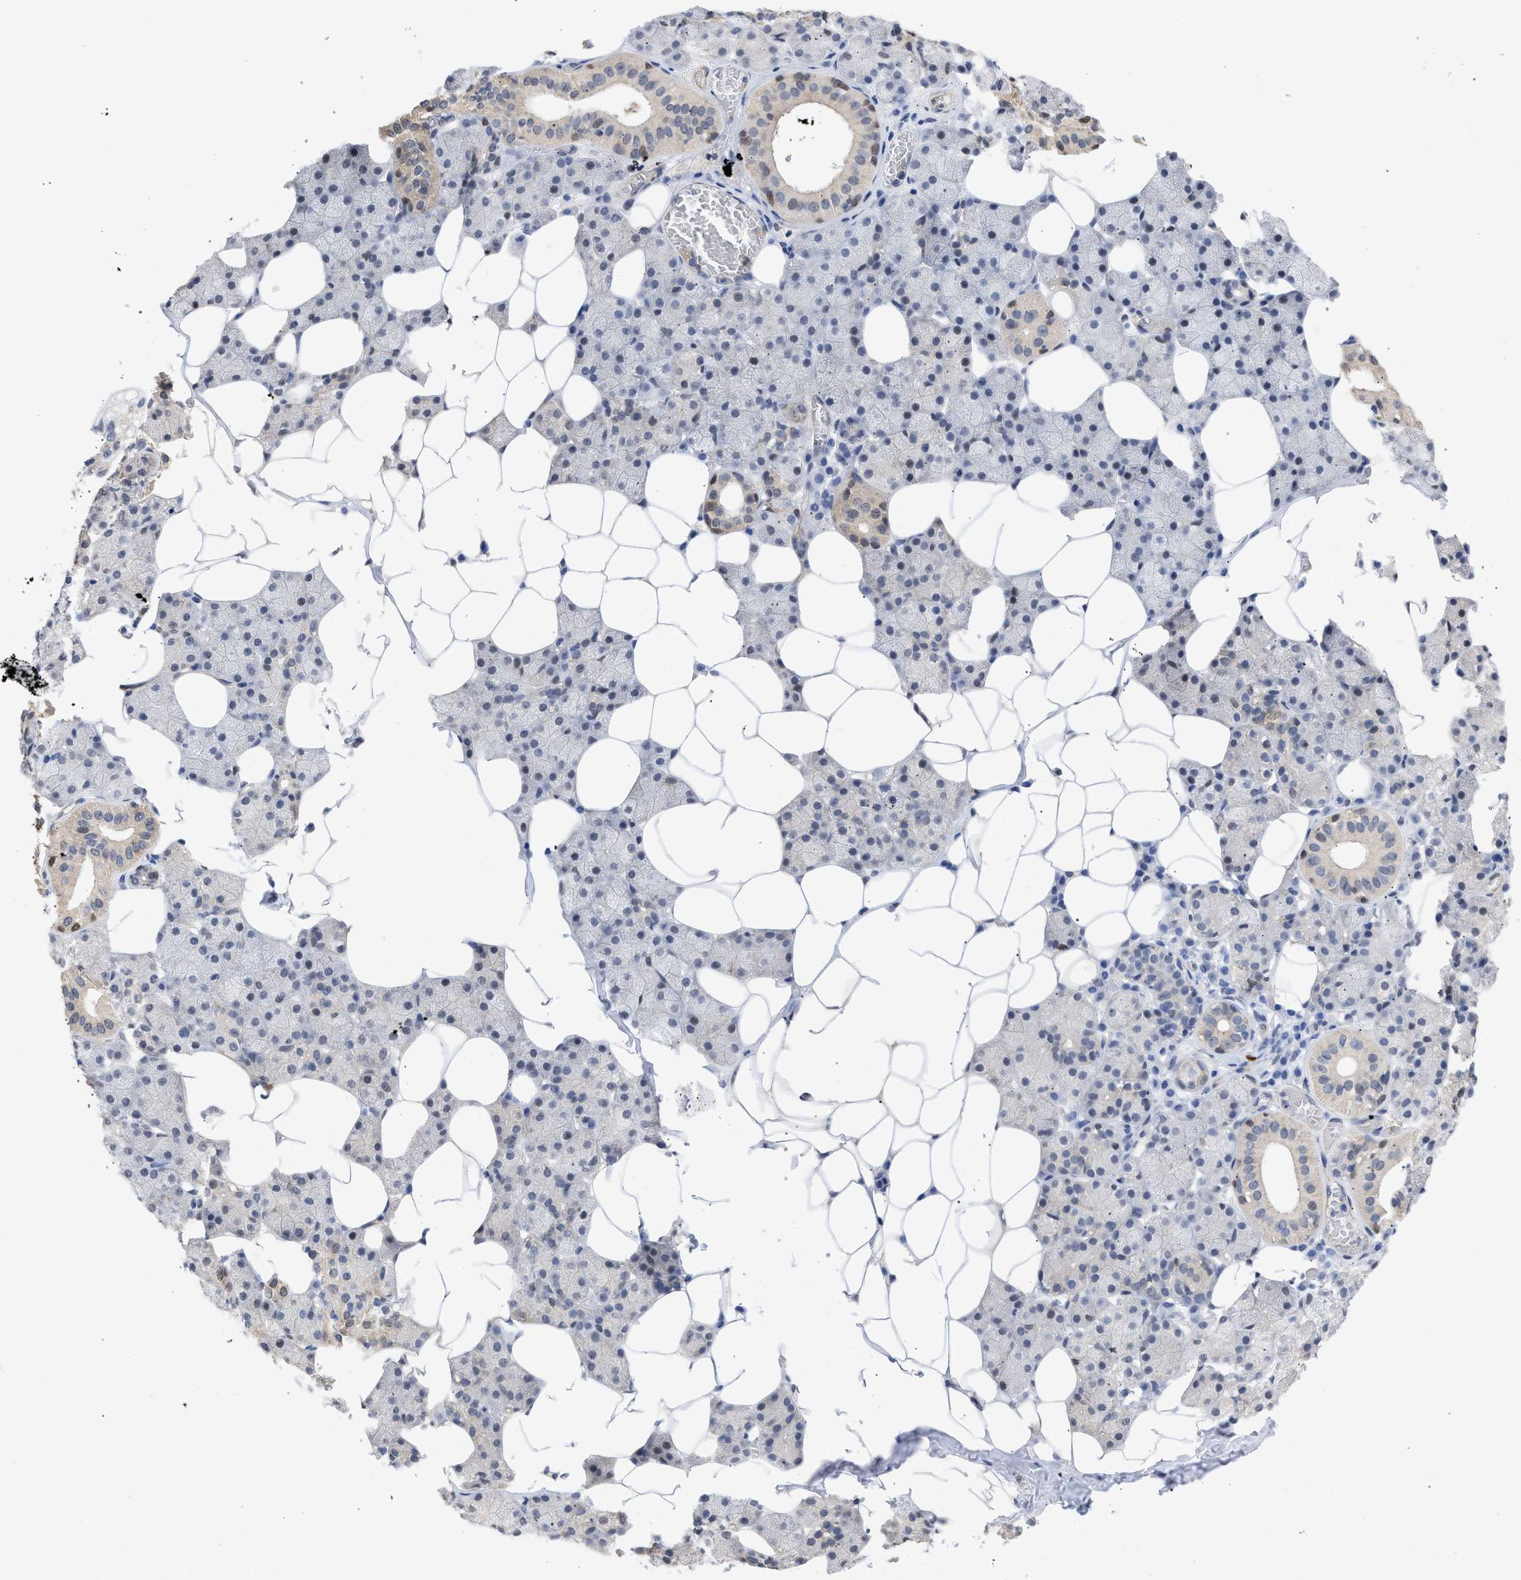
{"staining": {"intensity": "weak", "quantity": "<25%", "location": "cytoplasmic/membranous"}, "tissue": "salivary gland", "cell_type": "Glandular cells", "image_type": "normal", "snomed": [{"axis": "morphology", "description": "Normal tissue, NOS"}, {"axis": "topography", "description": "Salivary gland"}], "caption": "Glandular cells are negative for brown protein staining in unremarkable salivary gland. (Immunohistochemistry (ihc), brightfield microscopy, high magnification).", "gene": "THRA", "patient": {"sex": "female", "age": 33}}